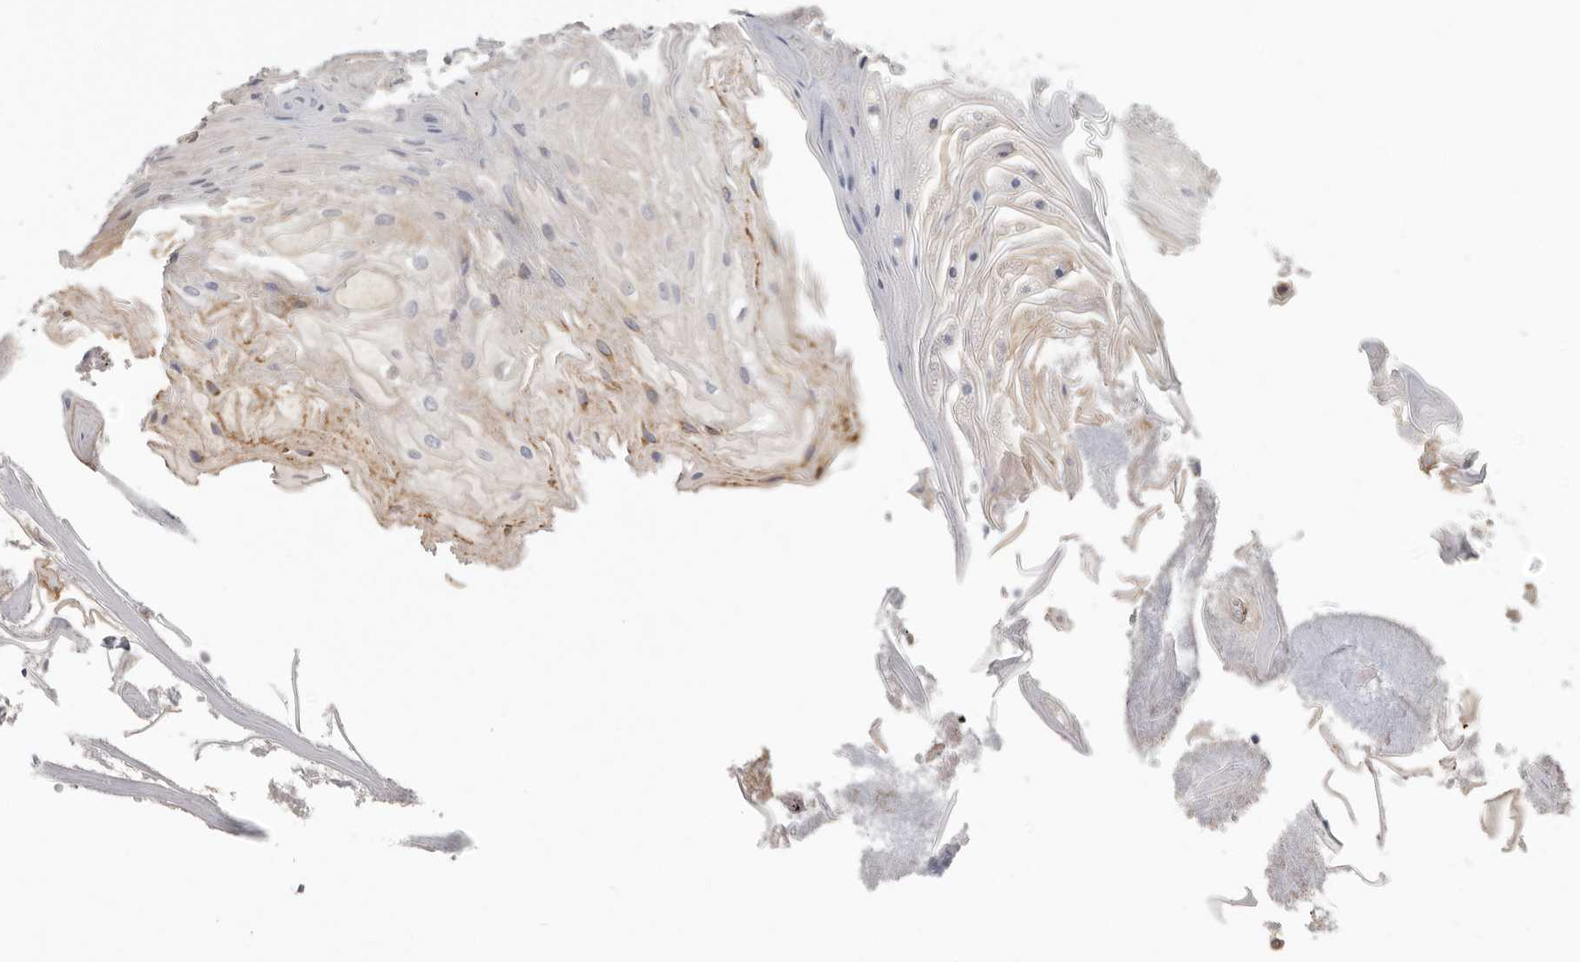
{"staining": {"intensity": "weak", "quantity": "<25%", "location": "cytoplasmic/membranous"}, "tissue": "oral mucosa", "cell_type": "Squamous epithelial cells", "image_type": "normal", "snomed": [{"axis": "morphology", "description": "Normal tissue, NOS"}, {"axis": "morphology", "description": "Squamous cell carcinoma, NOS"}, {"axis": "topography", "description": "Skeletal muscle"}, {"axis": "topography", "description": "Oral tissue"}, {"axis": "topography", "description": "Salivary gland"}, {"axis": "topography", "description": "Head-Neck"}], "caption": "DAB (3,3'-diaminobenzidine) immunohistochemical staining of normal human oral mucosa shows no significant positivity in squamous epithelial cells. Brightfield microscopy of immunohistochemistry (IHC) stained with DAB (brown) and hematoxylin (blue), captured at high magnification.", "gene": "KIF26B", "patient": {"sex": "male", "age": 54}}